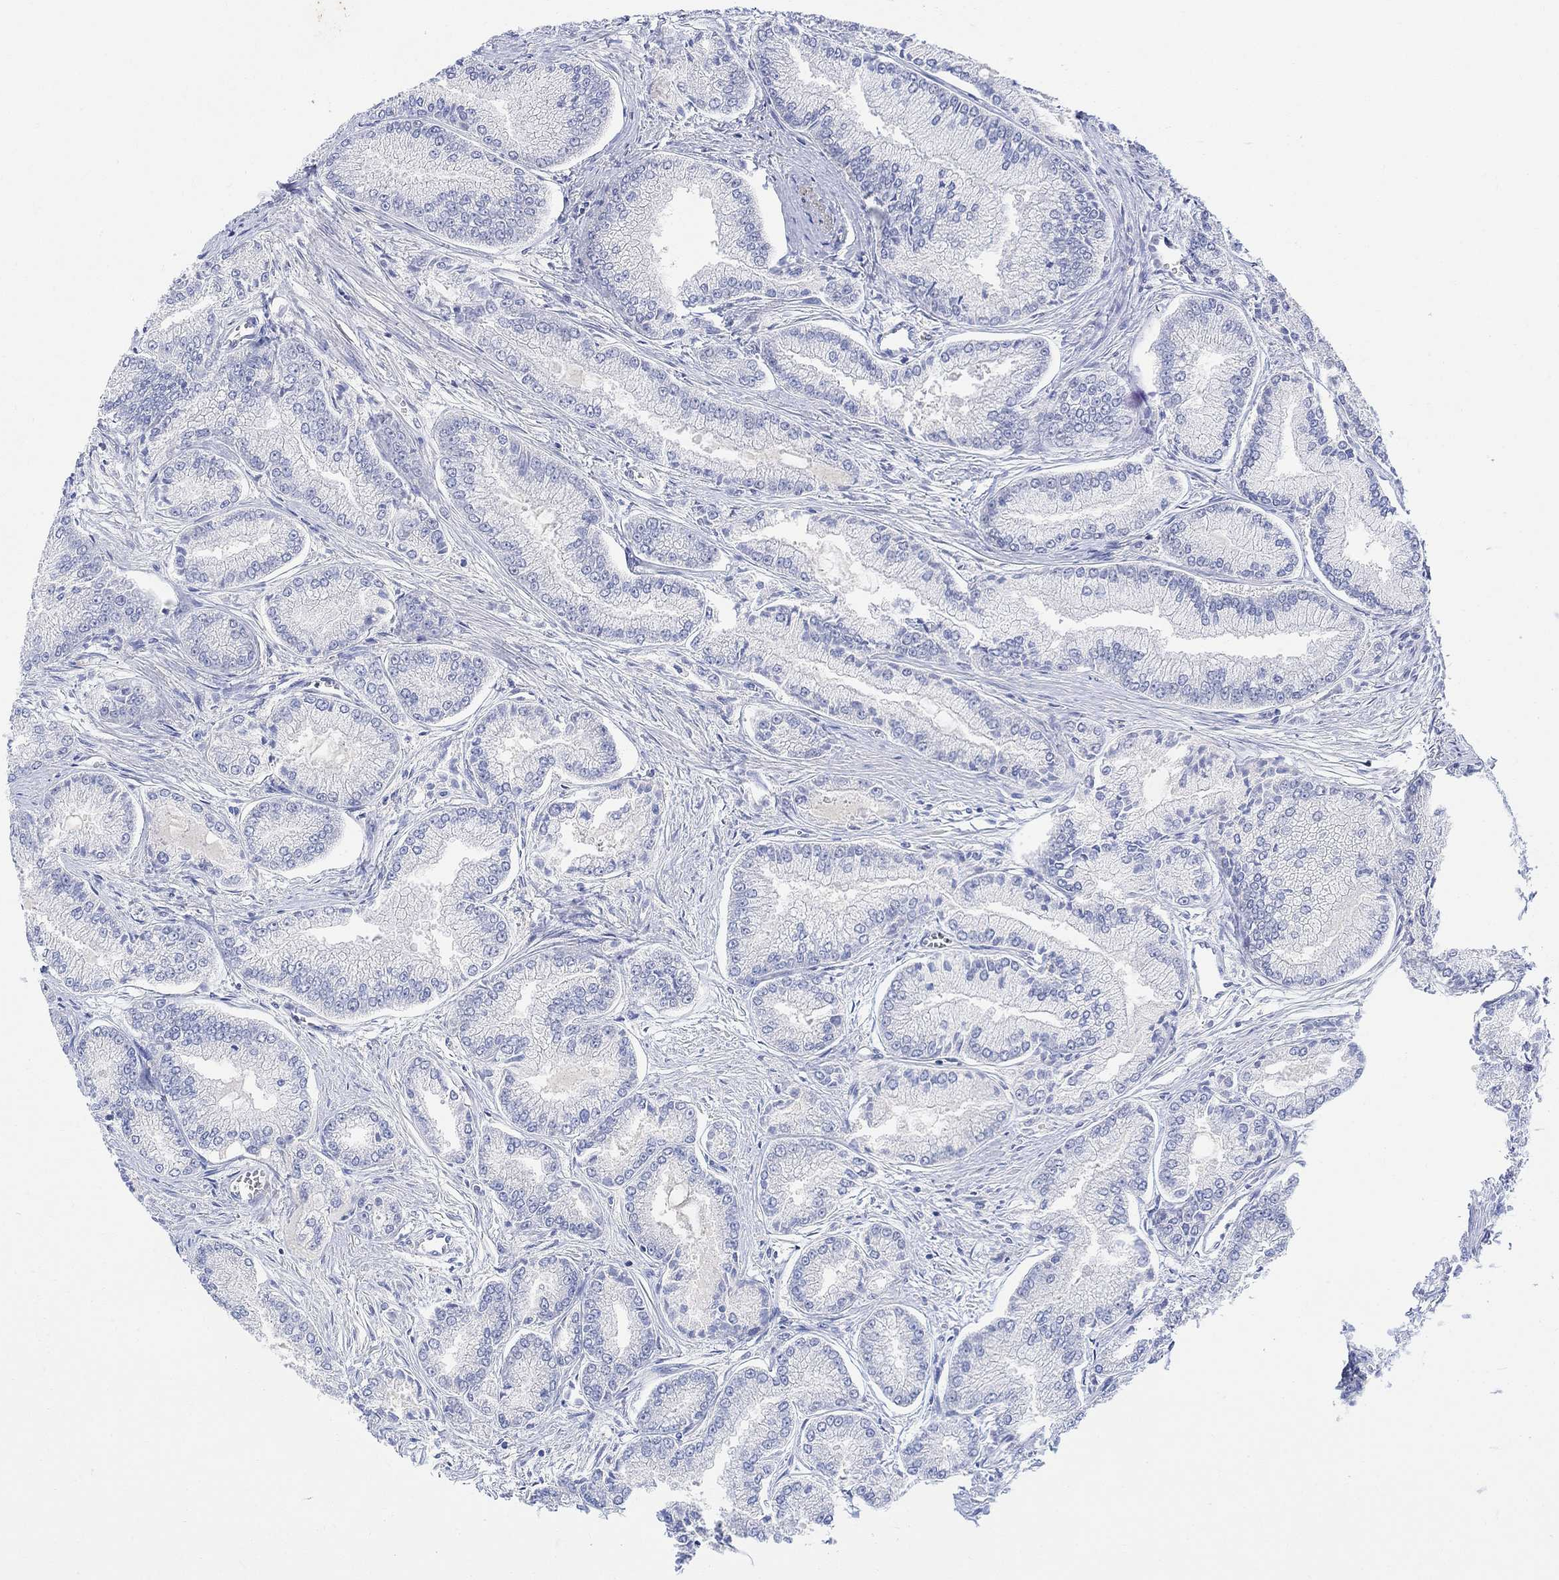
{"staining": {"intensity": "negative", "quantity": "none", "location": "none"}, "tissue": "prostate cancer", "cell_type": "Tumor cells", "image_type": "cancer", "snomed": [{"axis": "morphology", "description": "Adenocarcinoma, NOS"}, {"axis": "morphology", "description": "Adenocarcinoma, High grade"}, {"axis": "topography", "description": "Prostate"}], "caption": "Immunohistochemistry (IHC) histopathology image of neoplastic tissue: prostate adenocarcinoma (high-grade) stained with DAB (3,3'-diaminobenzidine) demonstrates no significant protein staining in tumor cells.", "gene": "ARSK", "patient": {"sex": "male", "age": 70}}